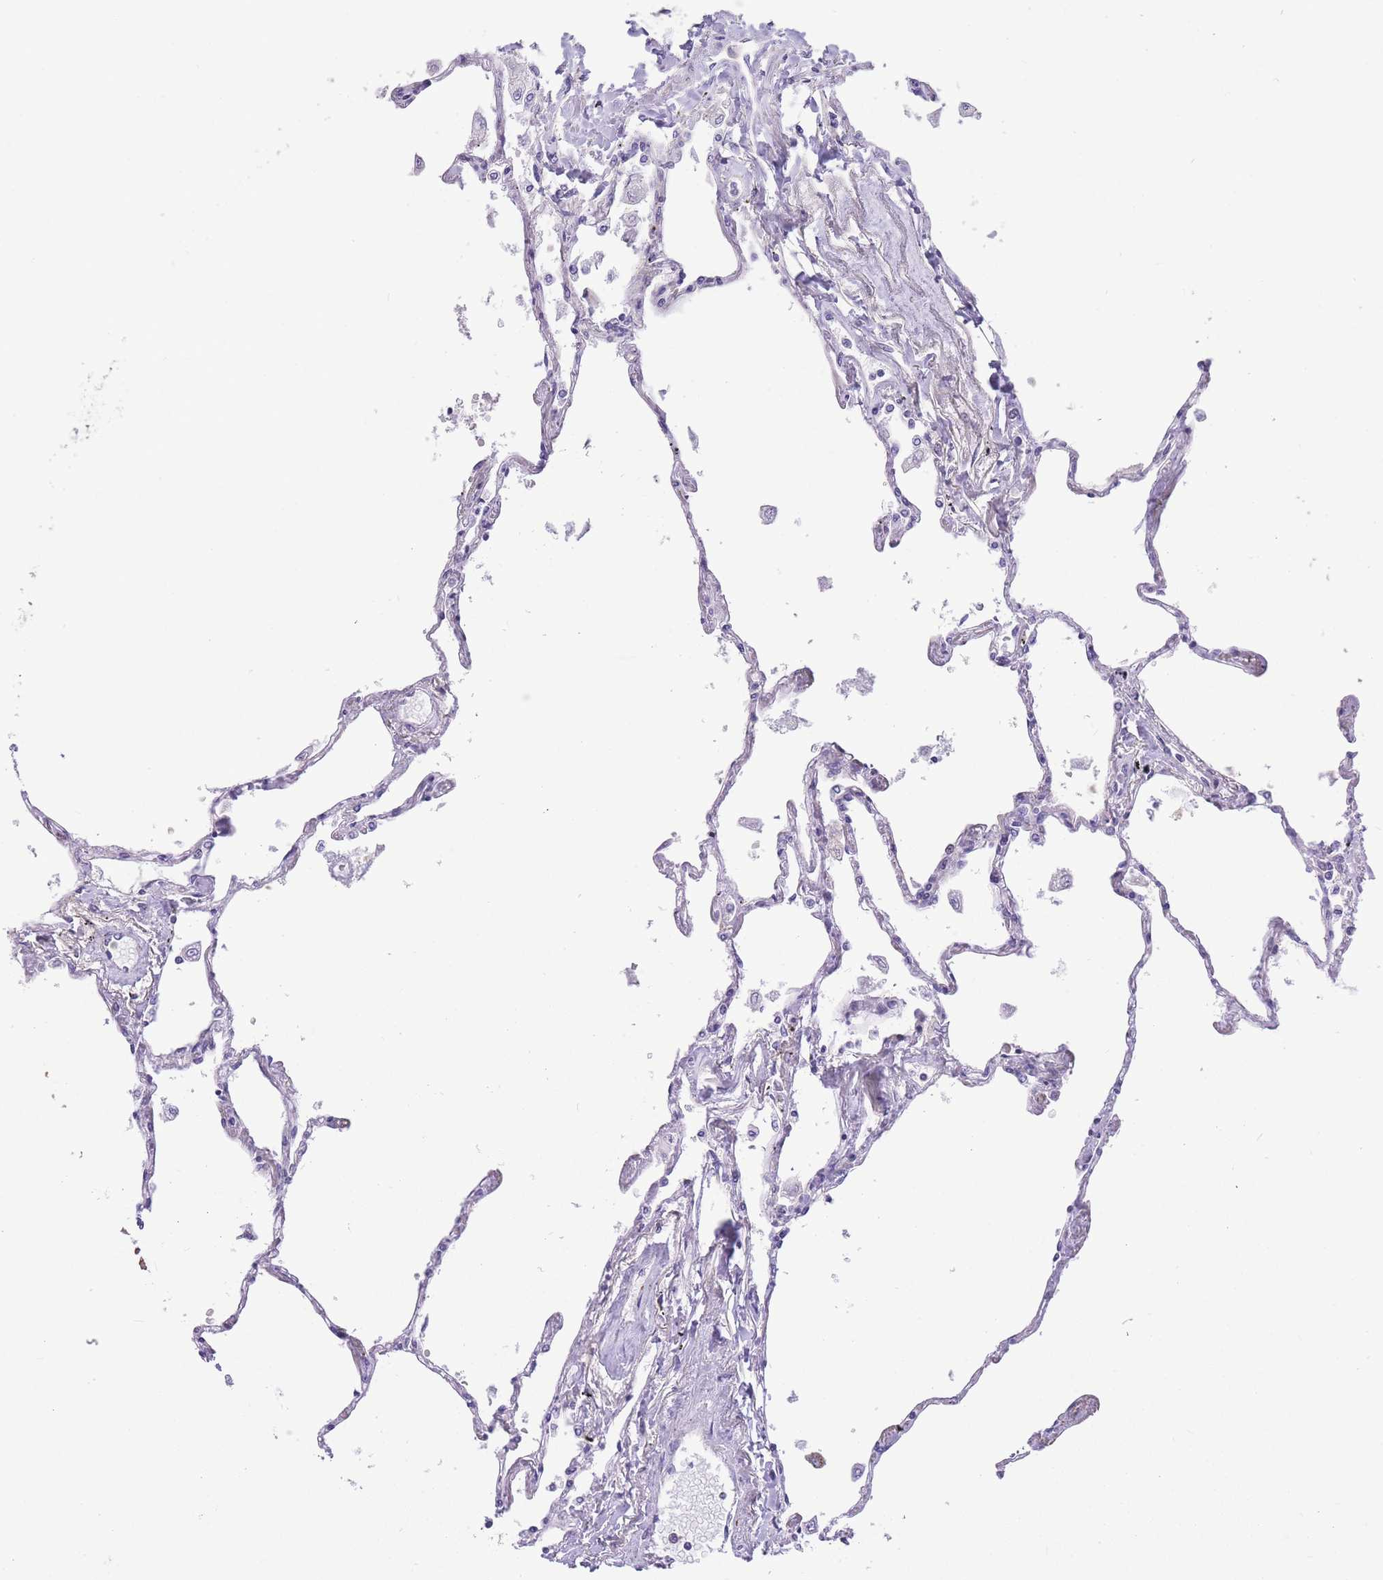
{"staining": {"intensity": "negative", "quantity": "none", "location": "none"}, "tissue": "lung", "cell_type": "Alveolar cells", "image_type": "normal", "snomed": [{"axis": "morphology", "description": "Normal tissue, NOS"}, {"axis": "topography", "description": "Lung"}], "caption": "This histopathology image is of normal lung stained with IHC to label a protein in brown with the nuclei are counter-stained blue. There is no expression in alveolar cells.", "gene": "PRKAR1A", "patient": {"sex": "female", "age": 67}}